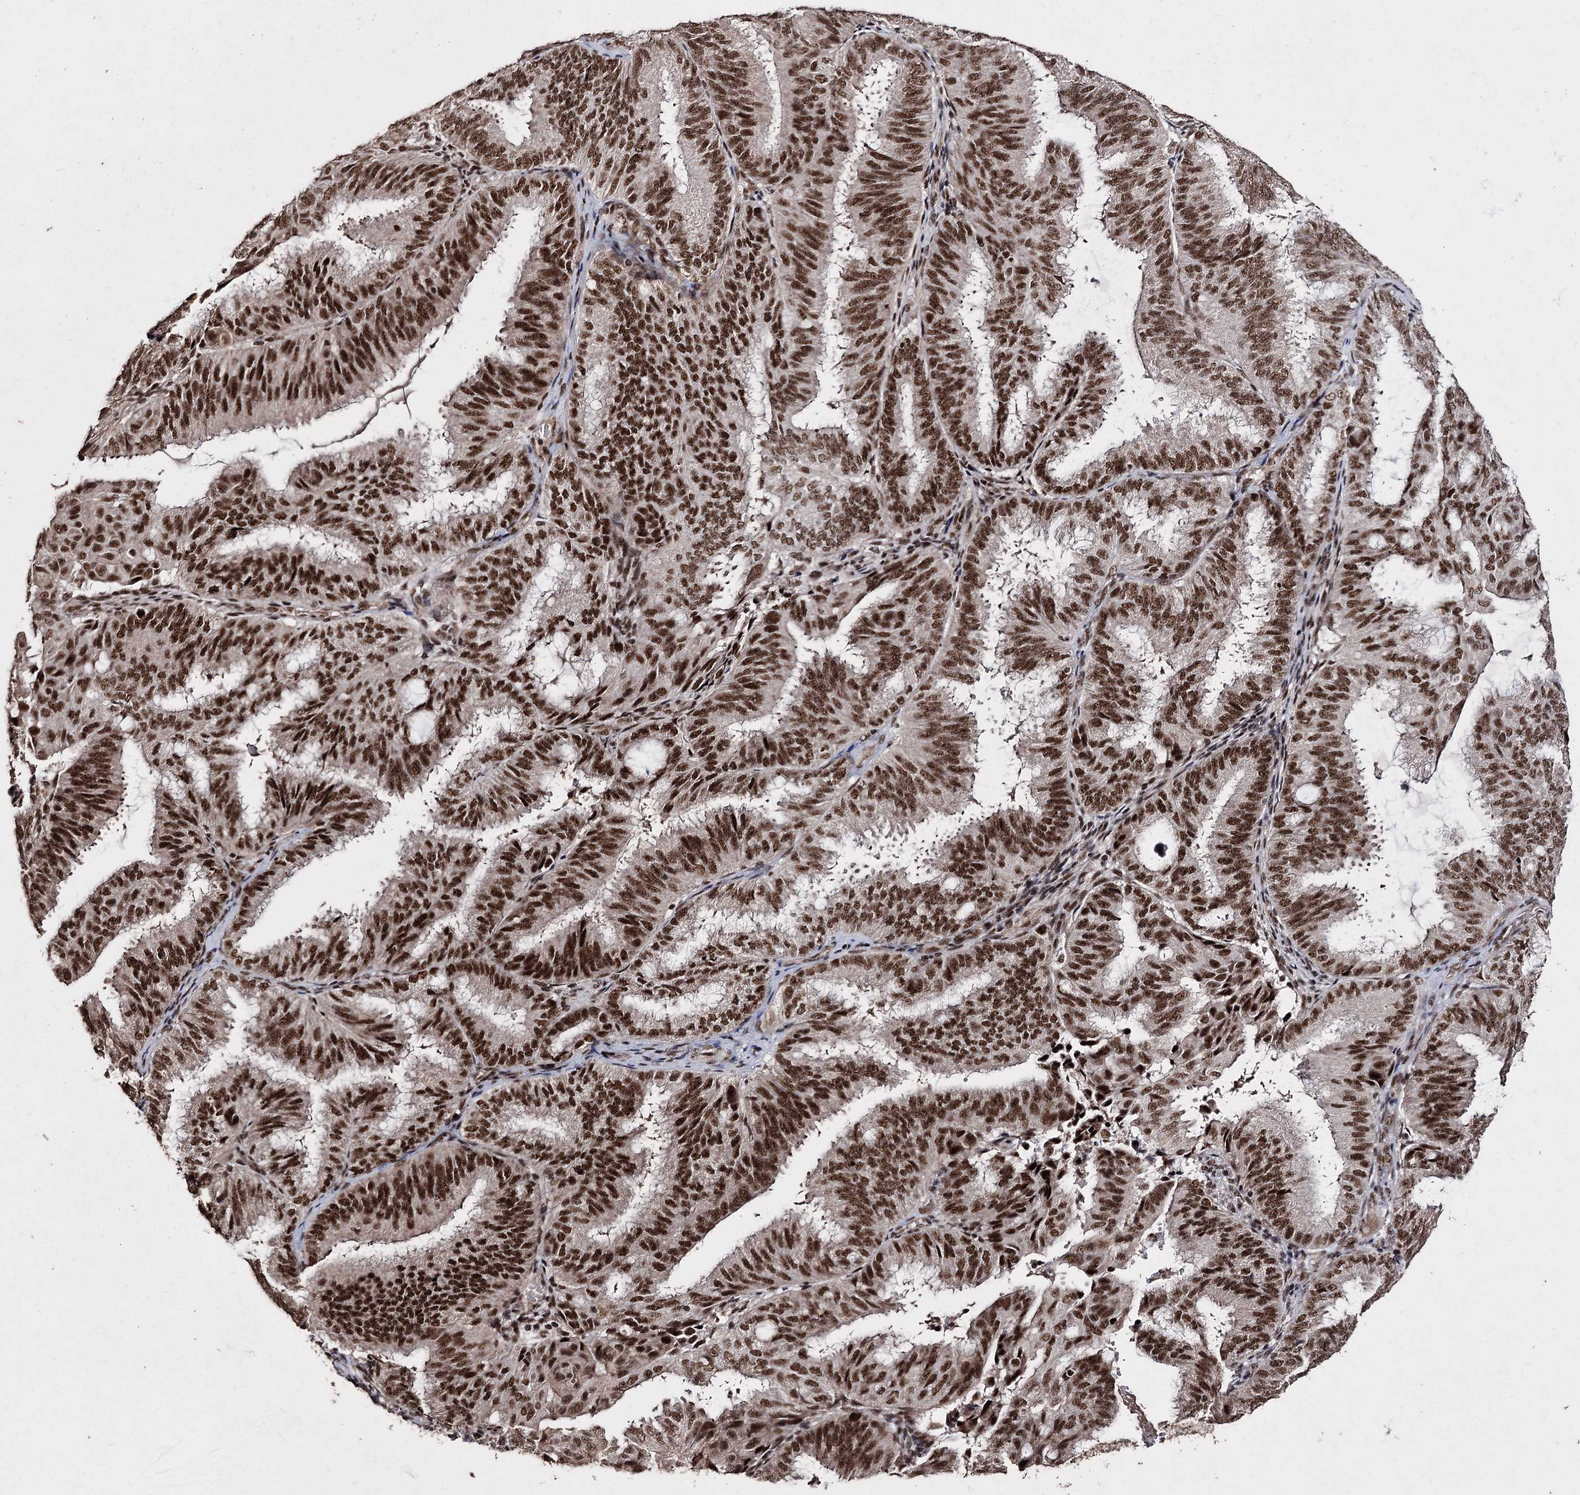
{"staining": {"intensity": "strong", "quantity": ">75%", "location": "nuclear"}, "tissue": "endometrial cancer", "cell_type": "Tumor cells", "image_type": "cancer", "snomed": [{"axis": "morphology", "description": "Adenocarcinoma, NOS"}, {"axis": "topography", "description": "Endometrium"}], "caption": "This image exhibits immunohistochemistry (IHC) staining of adenocarcinoma (endometrial), with high strong nuclear staining in approximately >75% of tumor cells.", "gene": "U2SURP", "patient": {"sex": "female", "age": 49}}